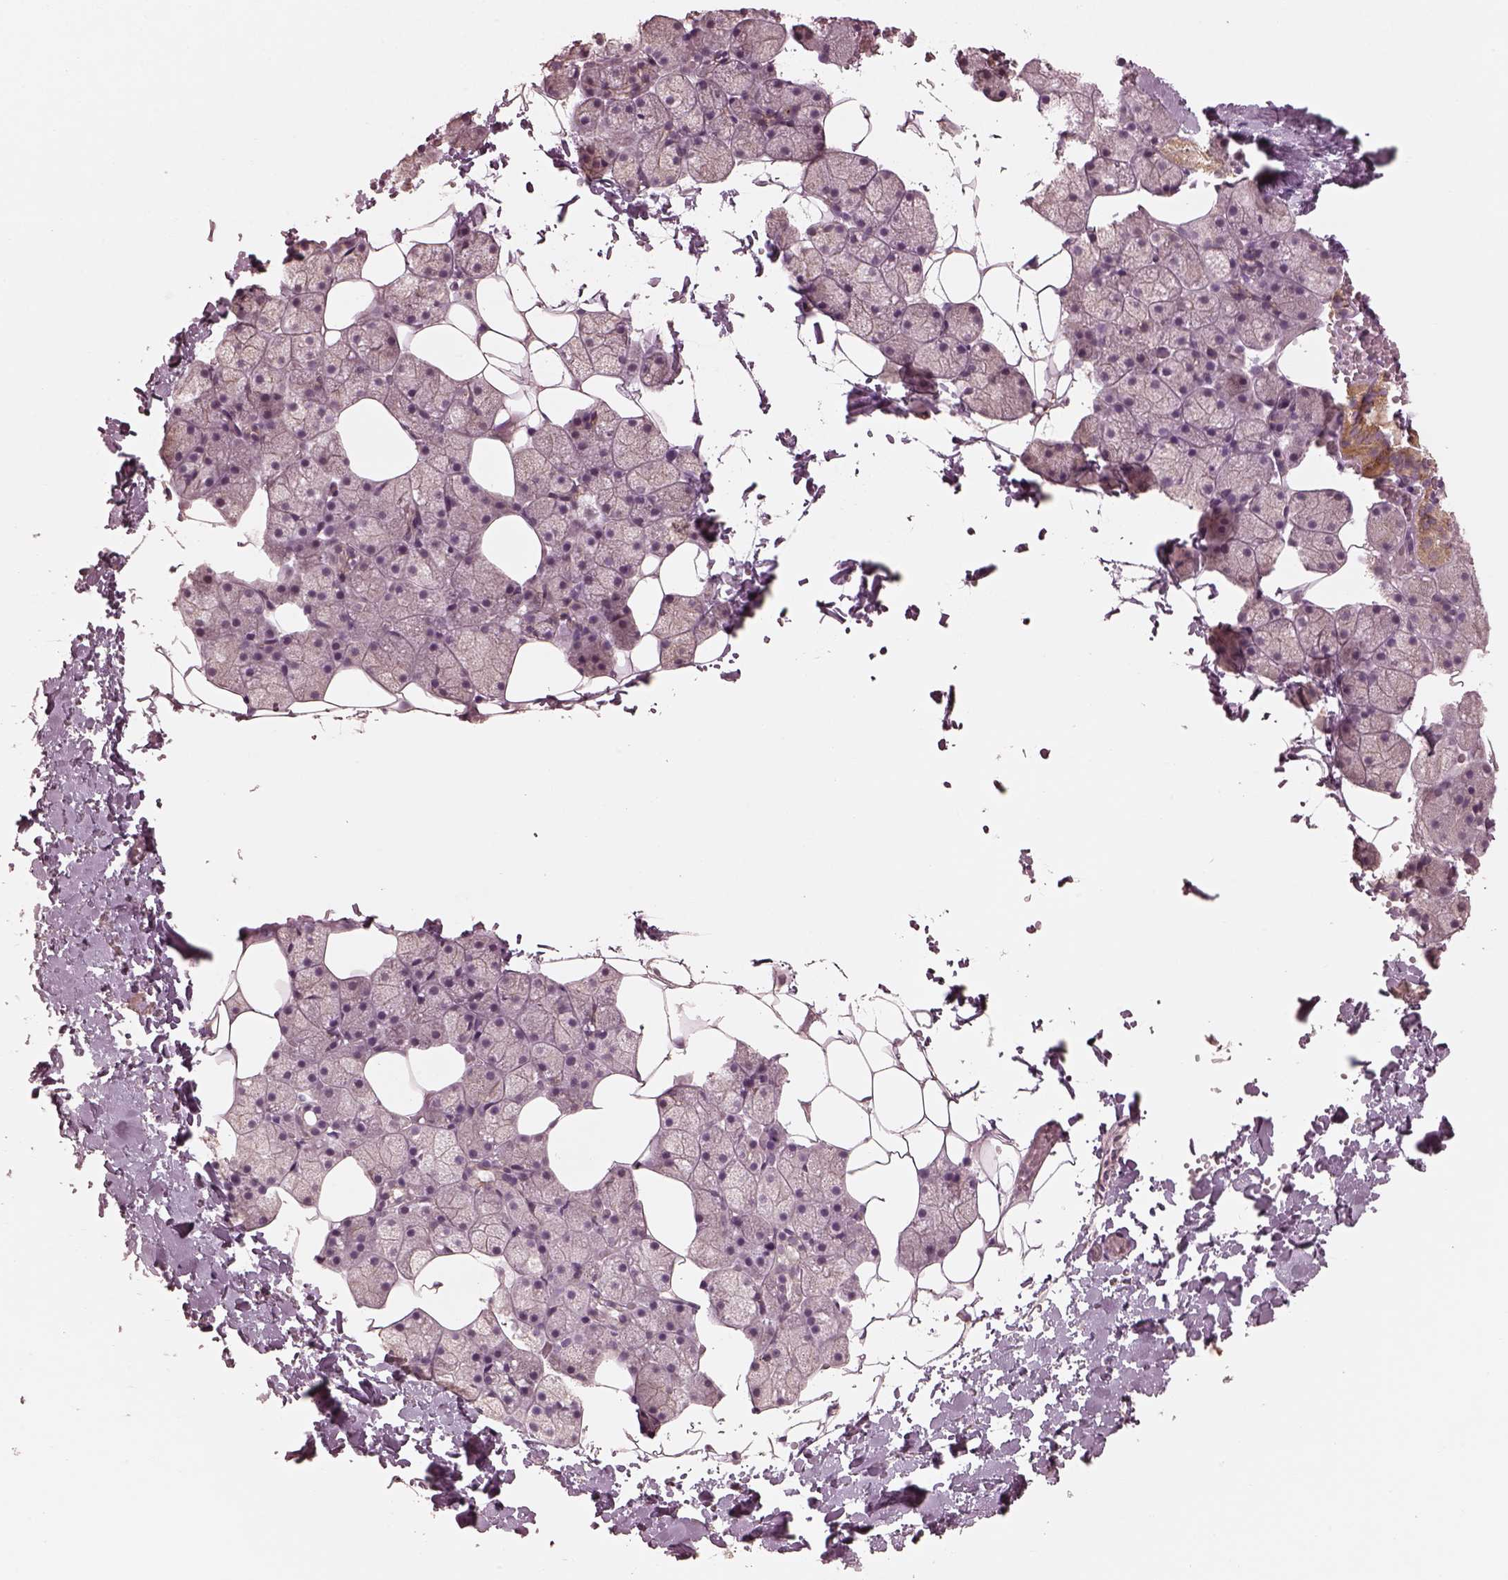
{"staining": {"intensity": "moderate", "quantity": "<25%", "location": "cytoplasmic/membranous"}, "tissue": "salivary gland", "cell_type": "Glandular cells", "image_type": "normal", "snomed": [{"axis": "morphology", "description": "Normal tissue, NOS"}, {"axis": "topography", "description": "Salivary gland"}], "caption": "This image exhibits unremarkable salivary gland stained with IHC to label a protein in brown. The cytoplasmic/membranous of glandular cells show moderate positivity for the protein. Nuclei are counter-stained blue.", "gene": "SLC25A46", "patient": {"sex": "male", "age": 38}}